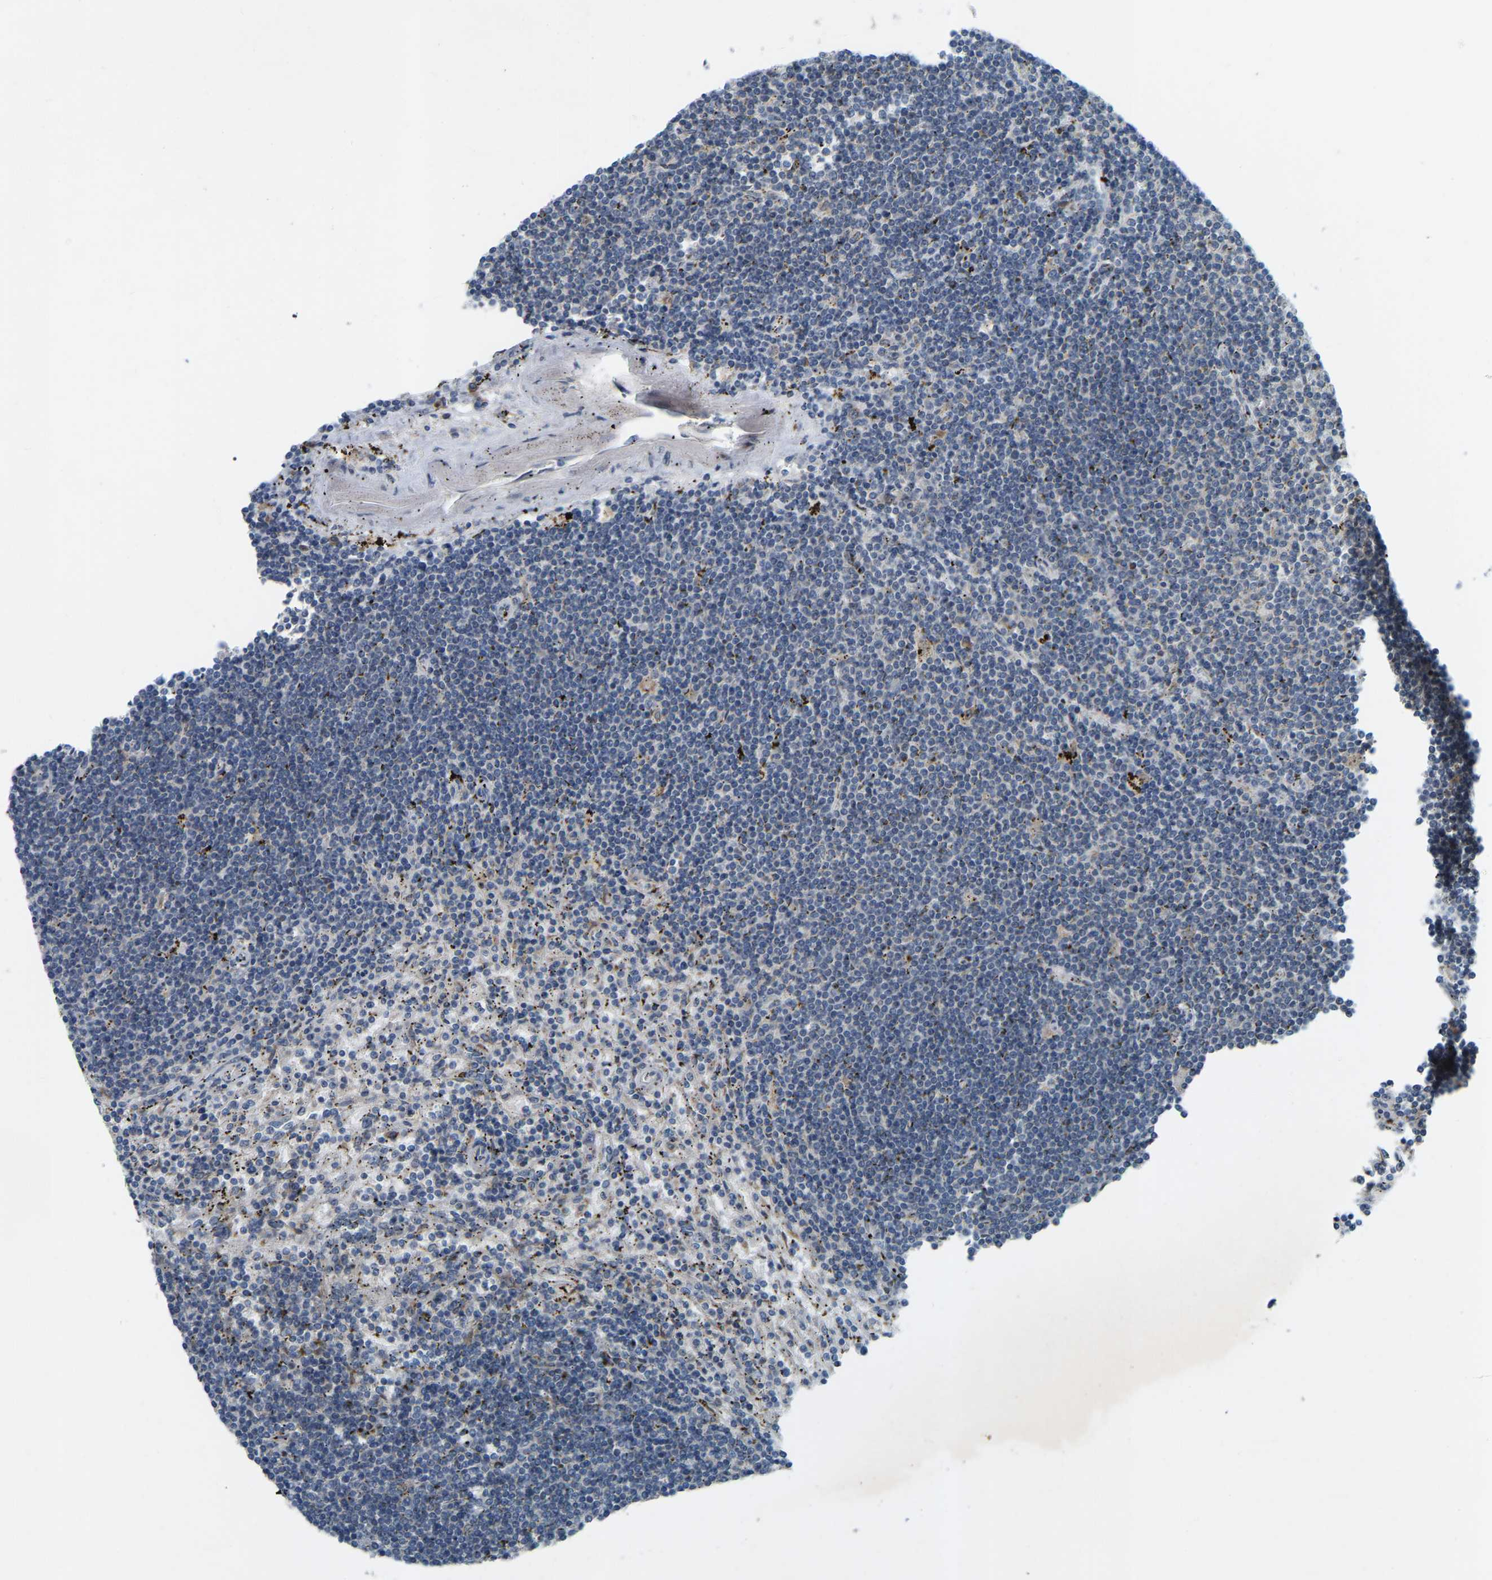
{"staining": {"intensity": "negative", "quantity": "none", "location": "none"}, "tissue": "lymphoma", "cell_type": "Tumor cells", "image_type": "cancer", "snomed": [{"axis": "morphology", "description": "Malignant lymphoma, non-Hodgkin's type, Low grade"}, {"axis": "topography", "description": "Spleen"}], "caption": "Immunohistochemistry of human lymphoma displays no staining in tumor cells.", "gene": "PARL", "patient": {"sex": "male", "age": 76}}